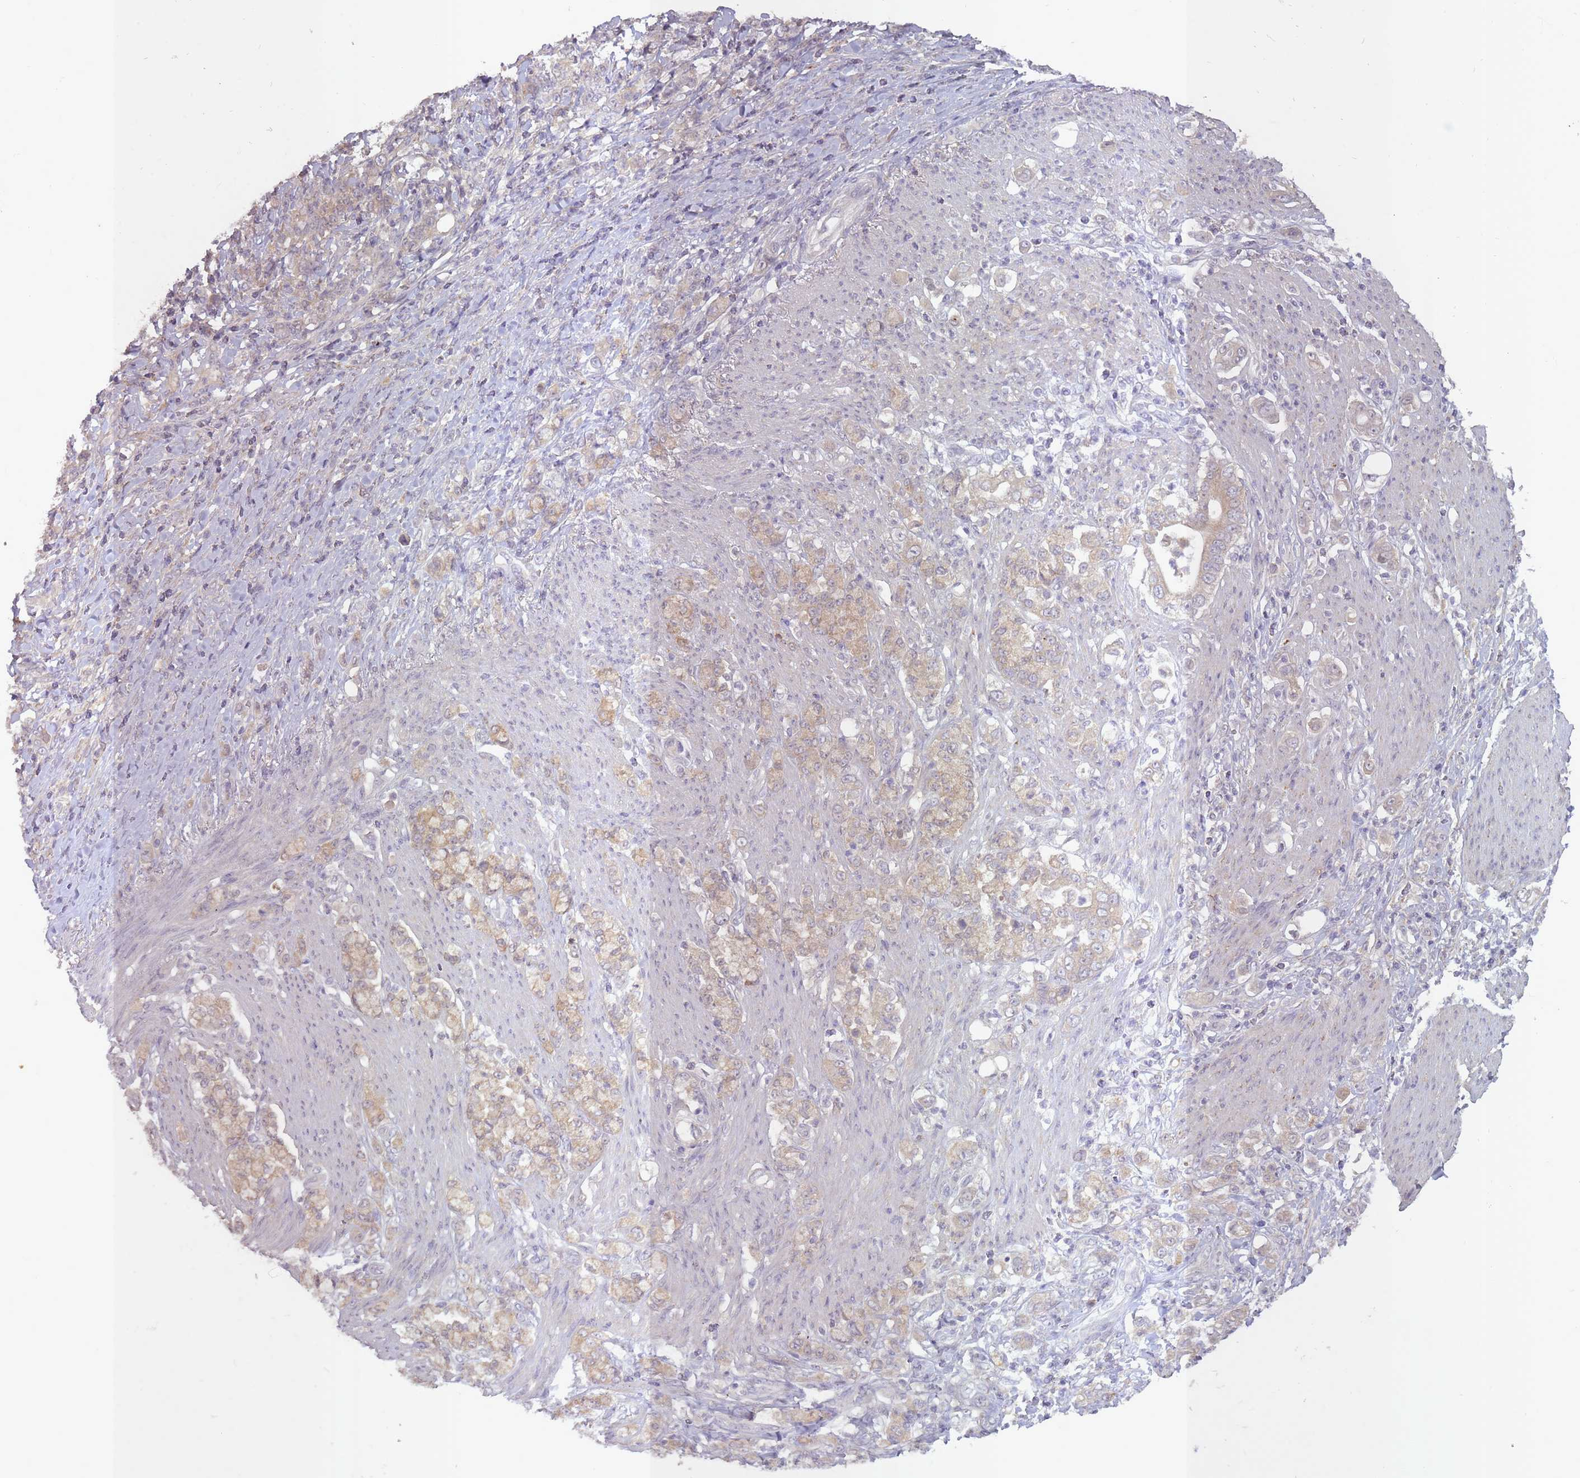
{"staining": {"intensity": "weak", "quantity": "25%-75%", "location": "cytoplasmic/membranous"}, "tissue": "stomach cancer", "cell_type": "Tumor cells", "image_type": "cancer", "snomed": [{"axis": "morphology", "description": "Normal tissue, NOS"}, {"axis": "morphology", "description": "Adenocarcinoma, NOS"}, {"axis": "topography", "description": "Stomach"}], "caption": "Adenocarcinoma (stomach) stained with immunohistochemistry (IHC) exhibits weak cytoplasmic/membranous staining in approximately 25%-75% of tumor cells. (Brightfield microscopy of DAB IHC at high magnification).", "gene": "LRATD2", "patient": {"sex": "female", "age": 79}}